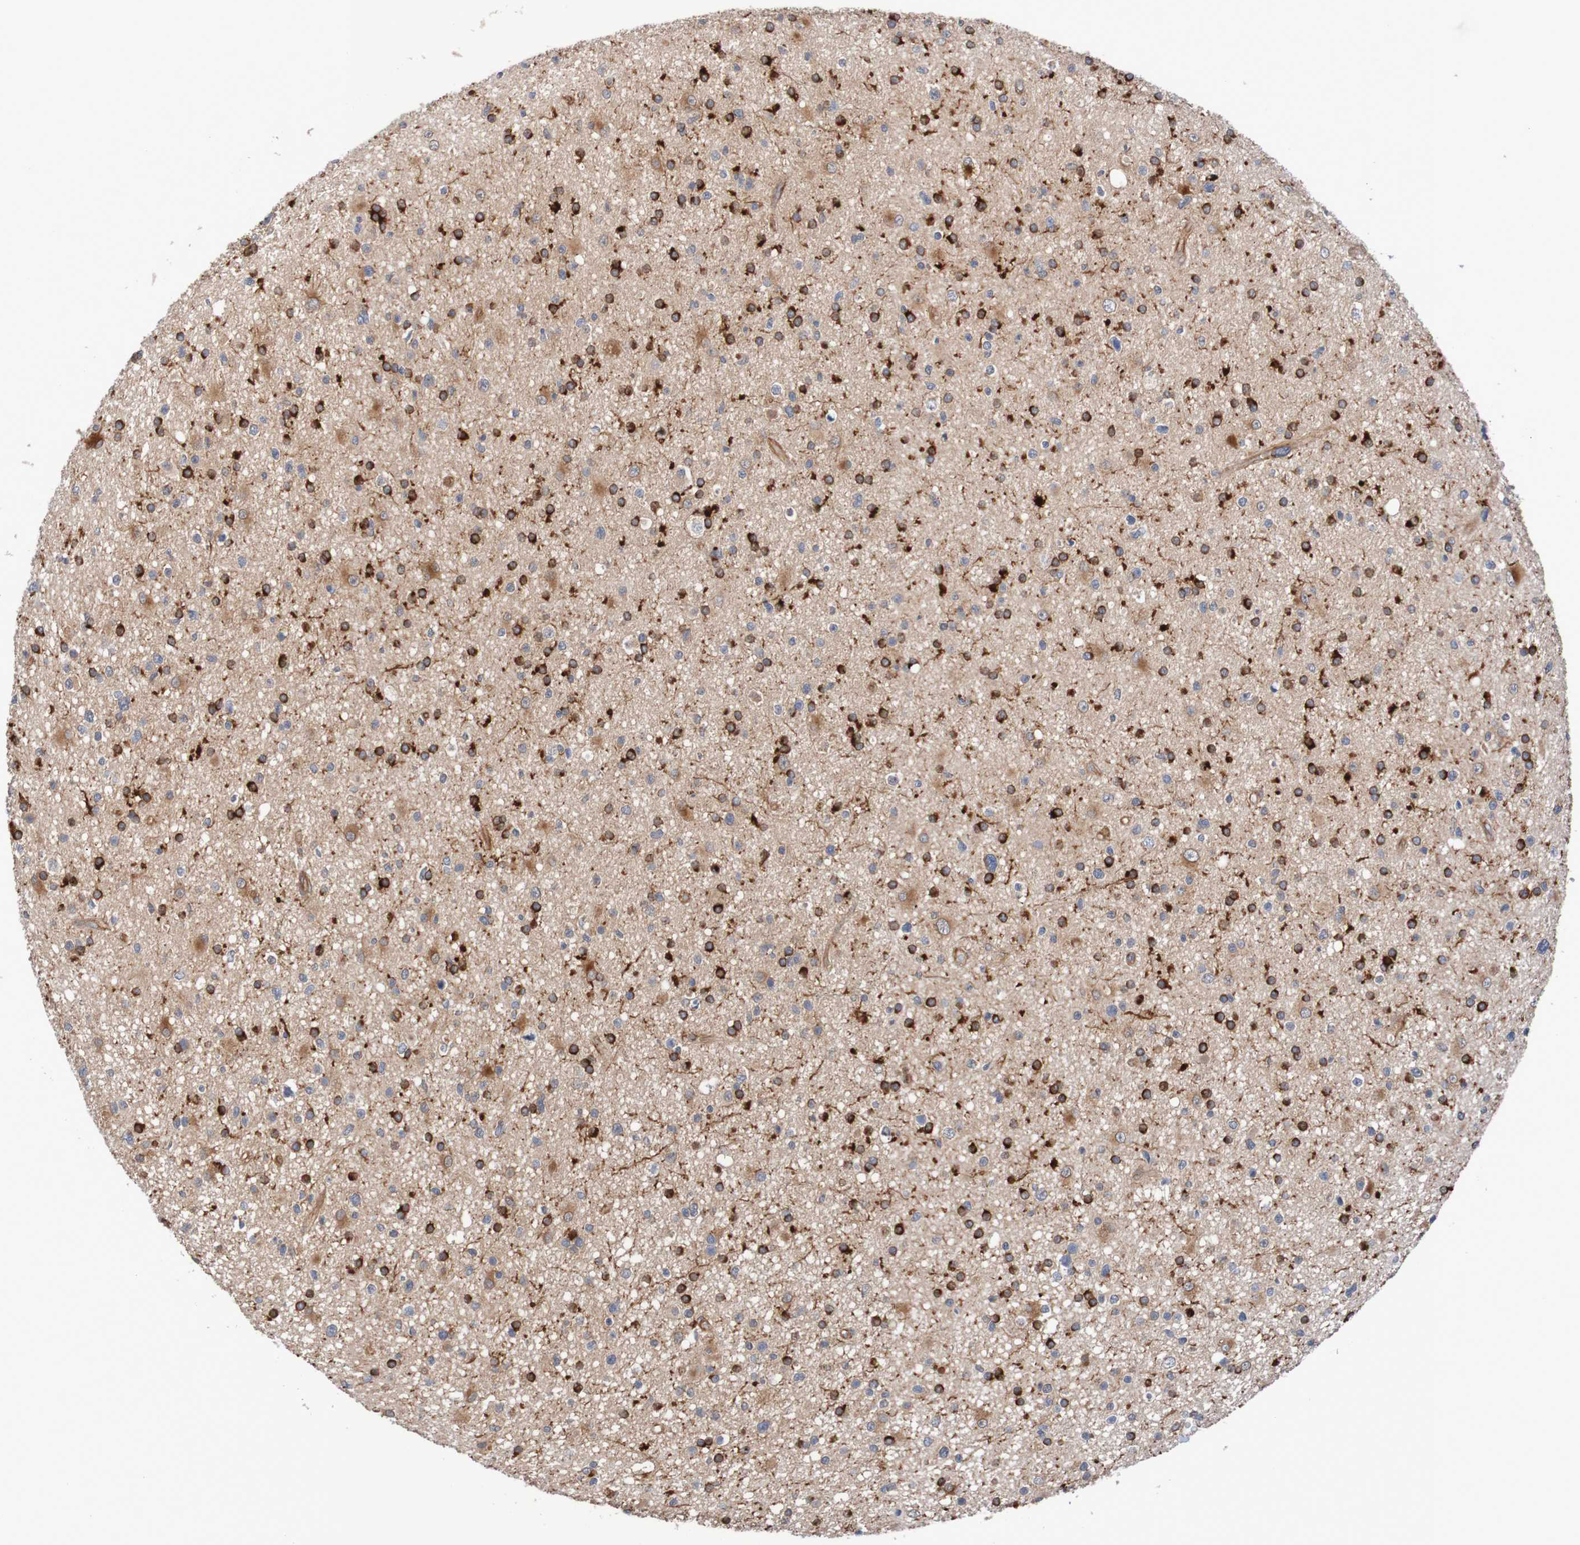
{"staining": {"intensity": "strong", "quantity": ">75%", "location": "cytoplasmic/membranous"}, "tissue": "glioma", "cell_type": "Tumor cells", "image_type": "cancer", "snomed": [{"axis": "morphology", "description": "Glioma, malignant, High grade"}, {"axis": "topography", "description": "Brain"}], "caption": "A brown stain highlights strong cytoplasmic/membranous staining of a protein in glioma tumor cells. Nuclei are stained in blue.", "gene": "ST8SIA6", "patient": {"sex": "male", "age": 33}}